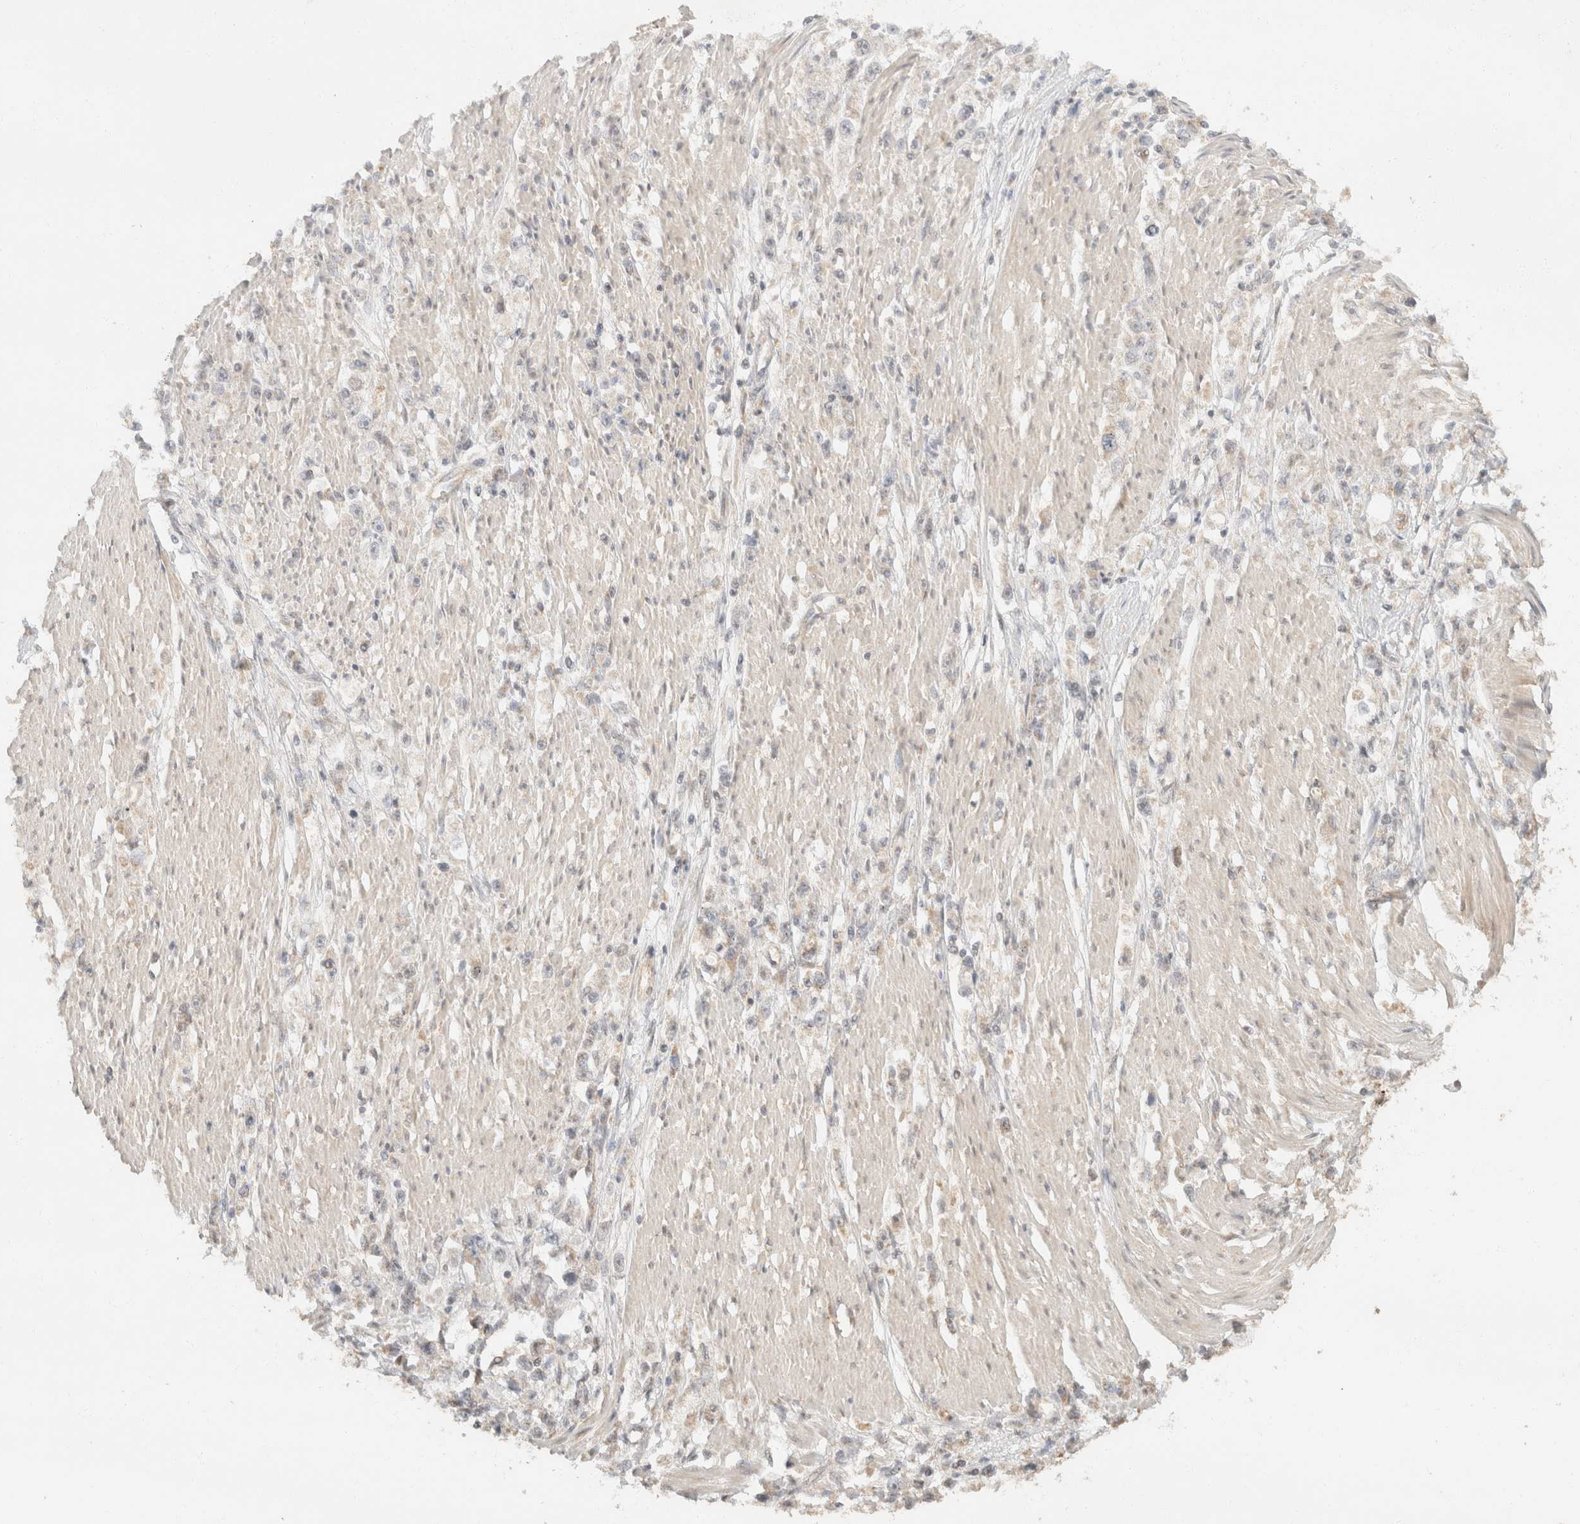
{"staining": {"intensity": "negative", "quantity": "none", "location": "none"}, "tissue": "stomach cancer", "cell_type": "Tumor cells", "image_type": "cancer", "snomed": [{"axis": "morphology", "description": "Adenocarcinoma, NOS"}, {"axis": "topography", "description": "Stomach"}], "caption": "Tumor cells are negative for protein expression in human adenocarcinoma (stomach).", "gene": "TACC1", "patient": {"sex": "female", "age": 59}}